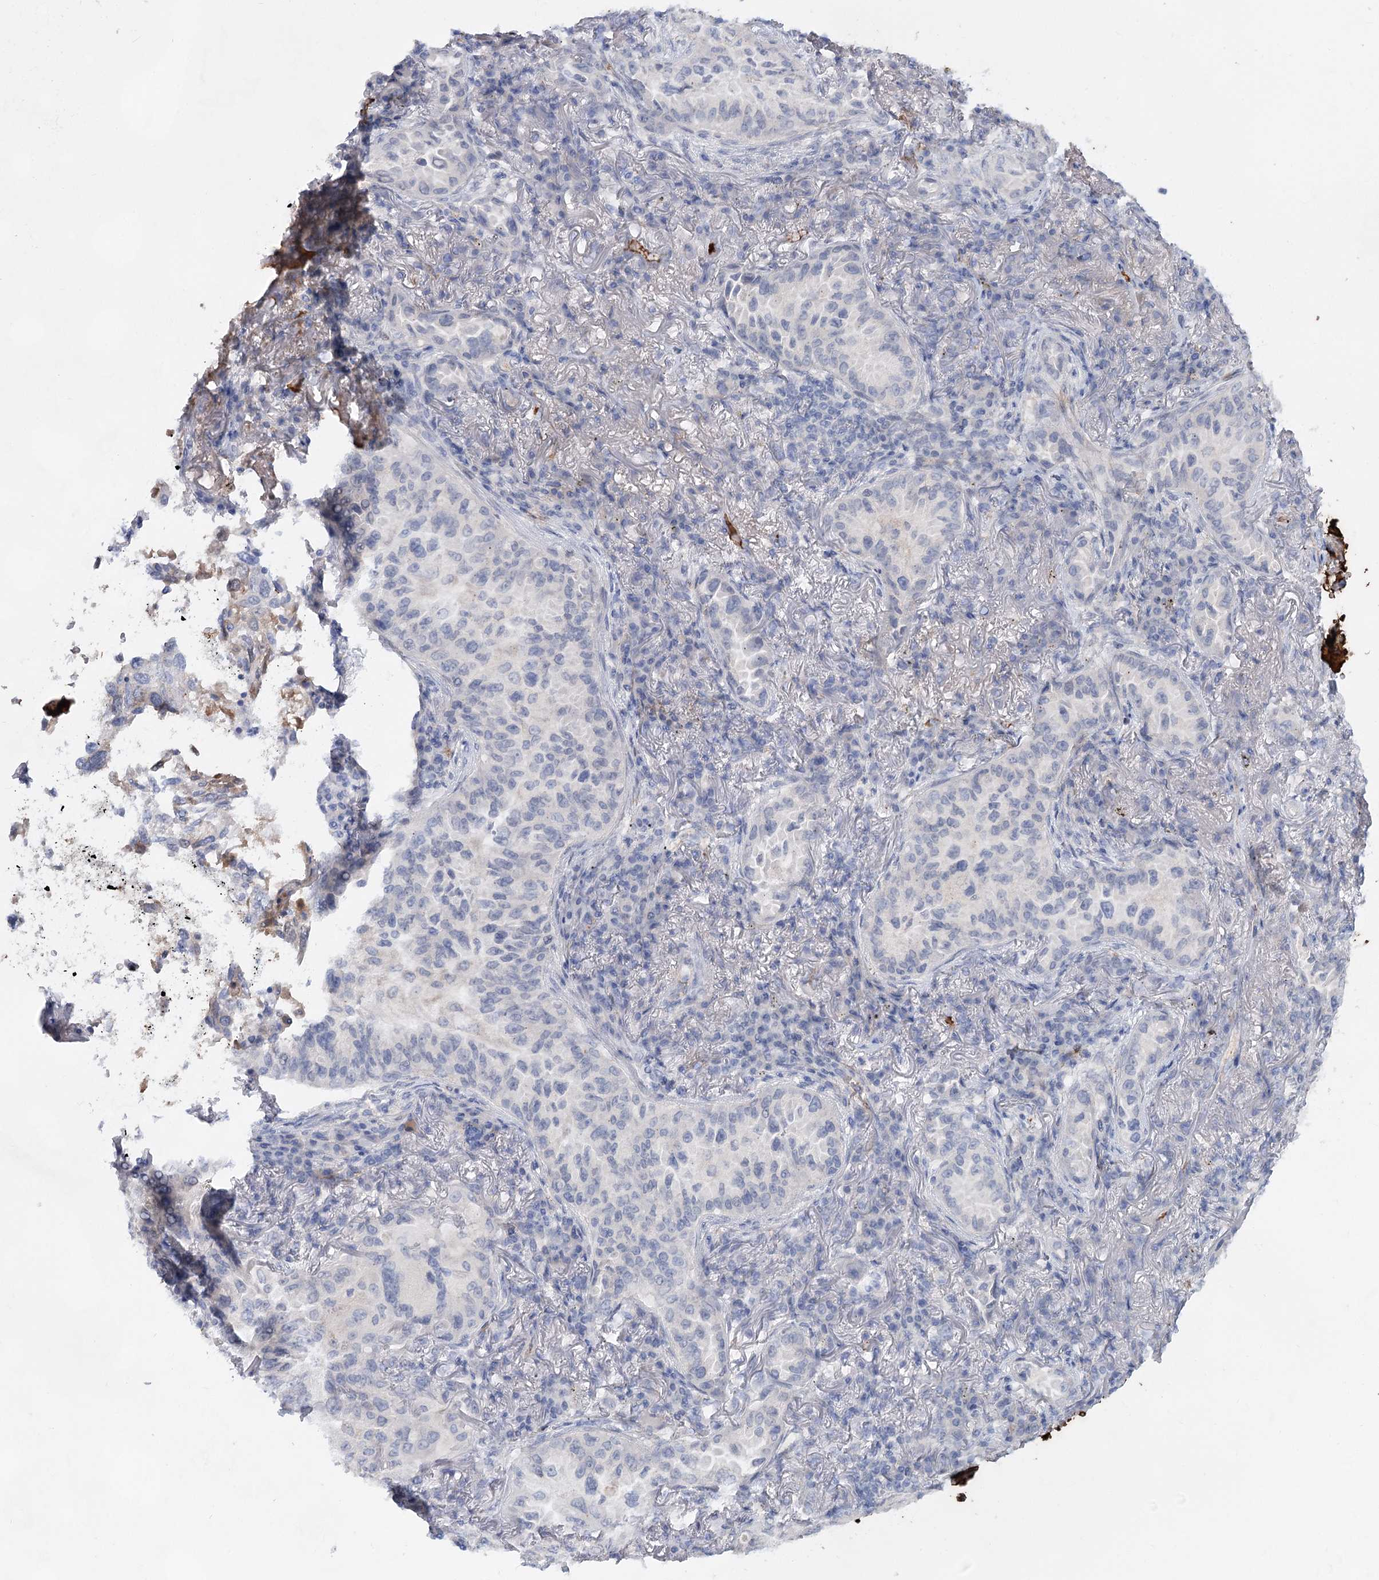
{"staining": {"intensity": "negative", "quantity": "none", "location": "none"}, "tissue": "lung cancer", "cell_type": "Tumor cells", "image_type": "cancer", "snomed": [{"axis": "morphology", "description": "Adenocarcinoma, NOS"}, {"axis": "topography", "description": "Lung"}], "caption": "This is an immunohistochemistry (IHC) image of lung cancer (adenocarcinoma). There is no expression in tumor cells.", "gene": "TASOR2", "patient": {"sex": "female", "age": 69}}